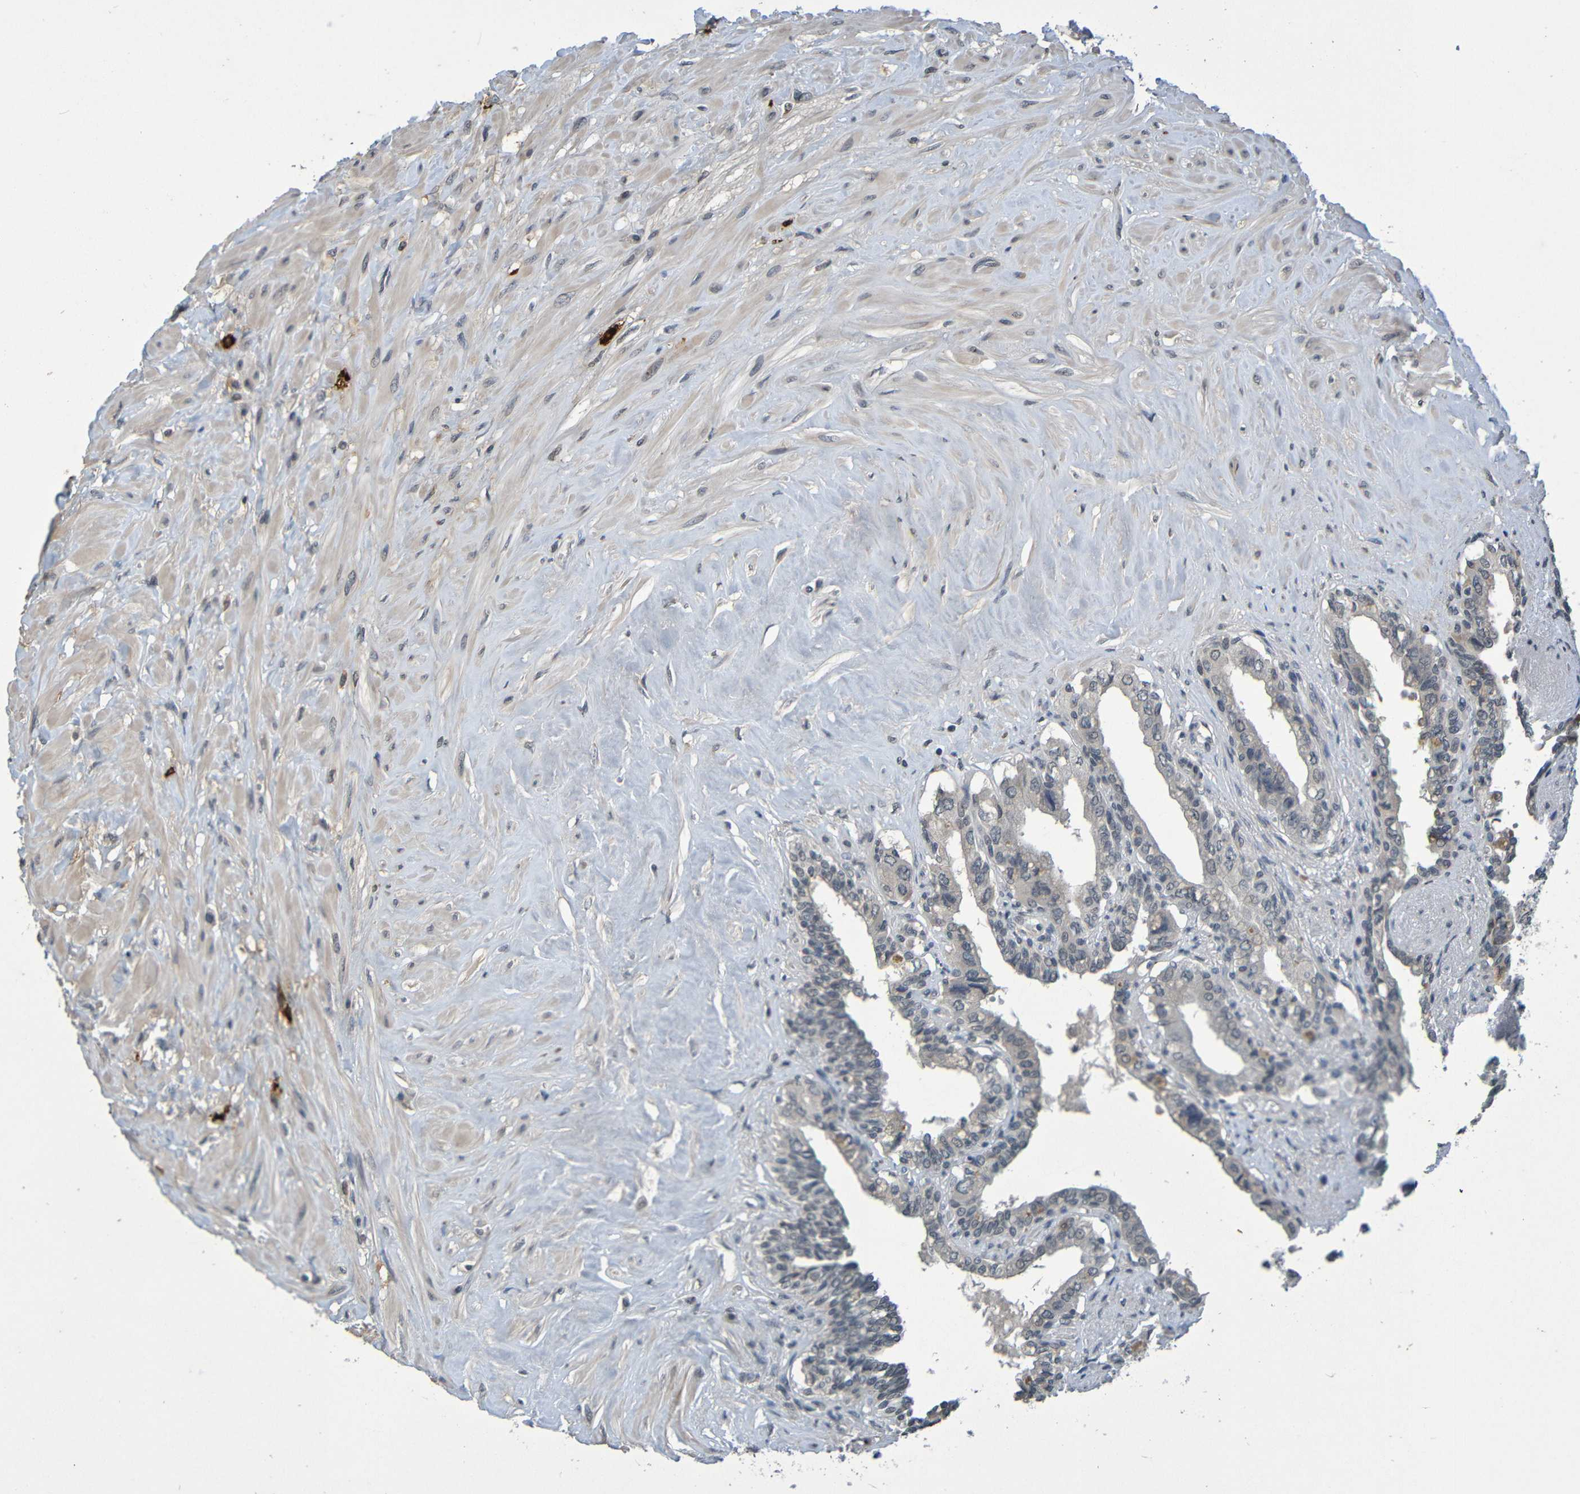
{"staining": {"intensity": "negative", "quantity": "none", "location": "none"}, "tissue": "seminal vesicle", "cell_type": "Glandular cells", "image_type": "normal", "snomed": [{"axis": "morphology", "description": "Normal tissue, NOS"}, {"axis": "topography", "description": "Seminal veicle"}], "caption": "IHC histopathology image of benign seminal vesicle: human seminal vesicle stained with DAB (3,3'-diaminobenzidine) reveals no significant protein expression in glandular cells. Nuclei are stained in blue.", "gene": "C3AR1", "patient": {"sex": "male", "age": 63}}